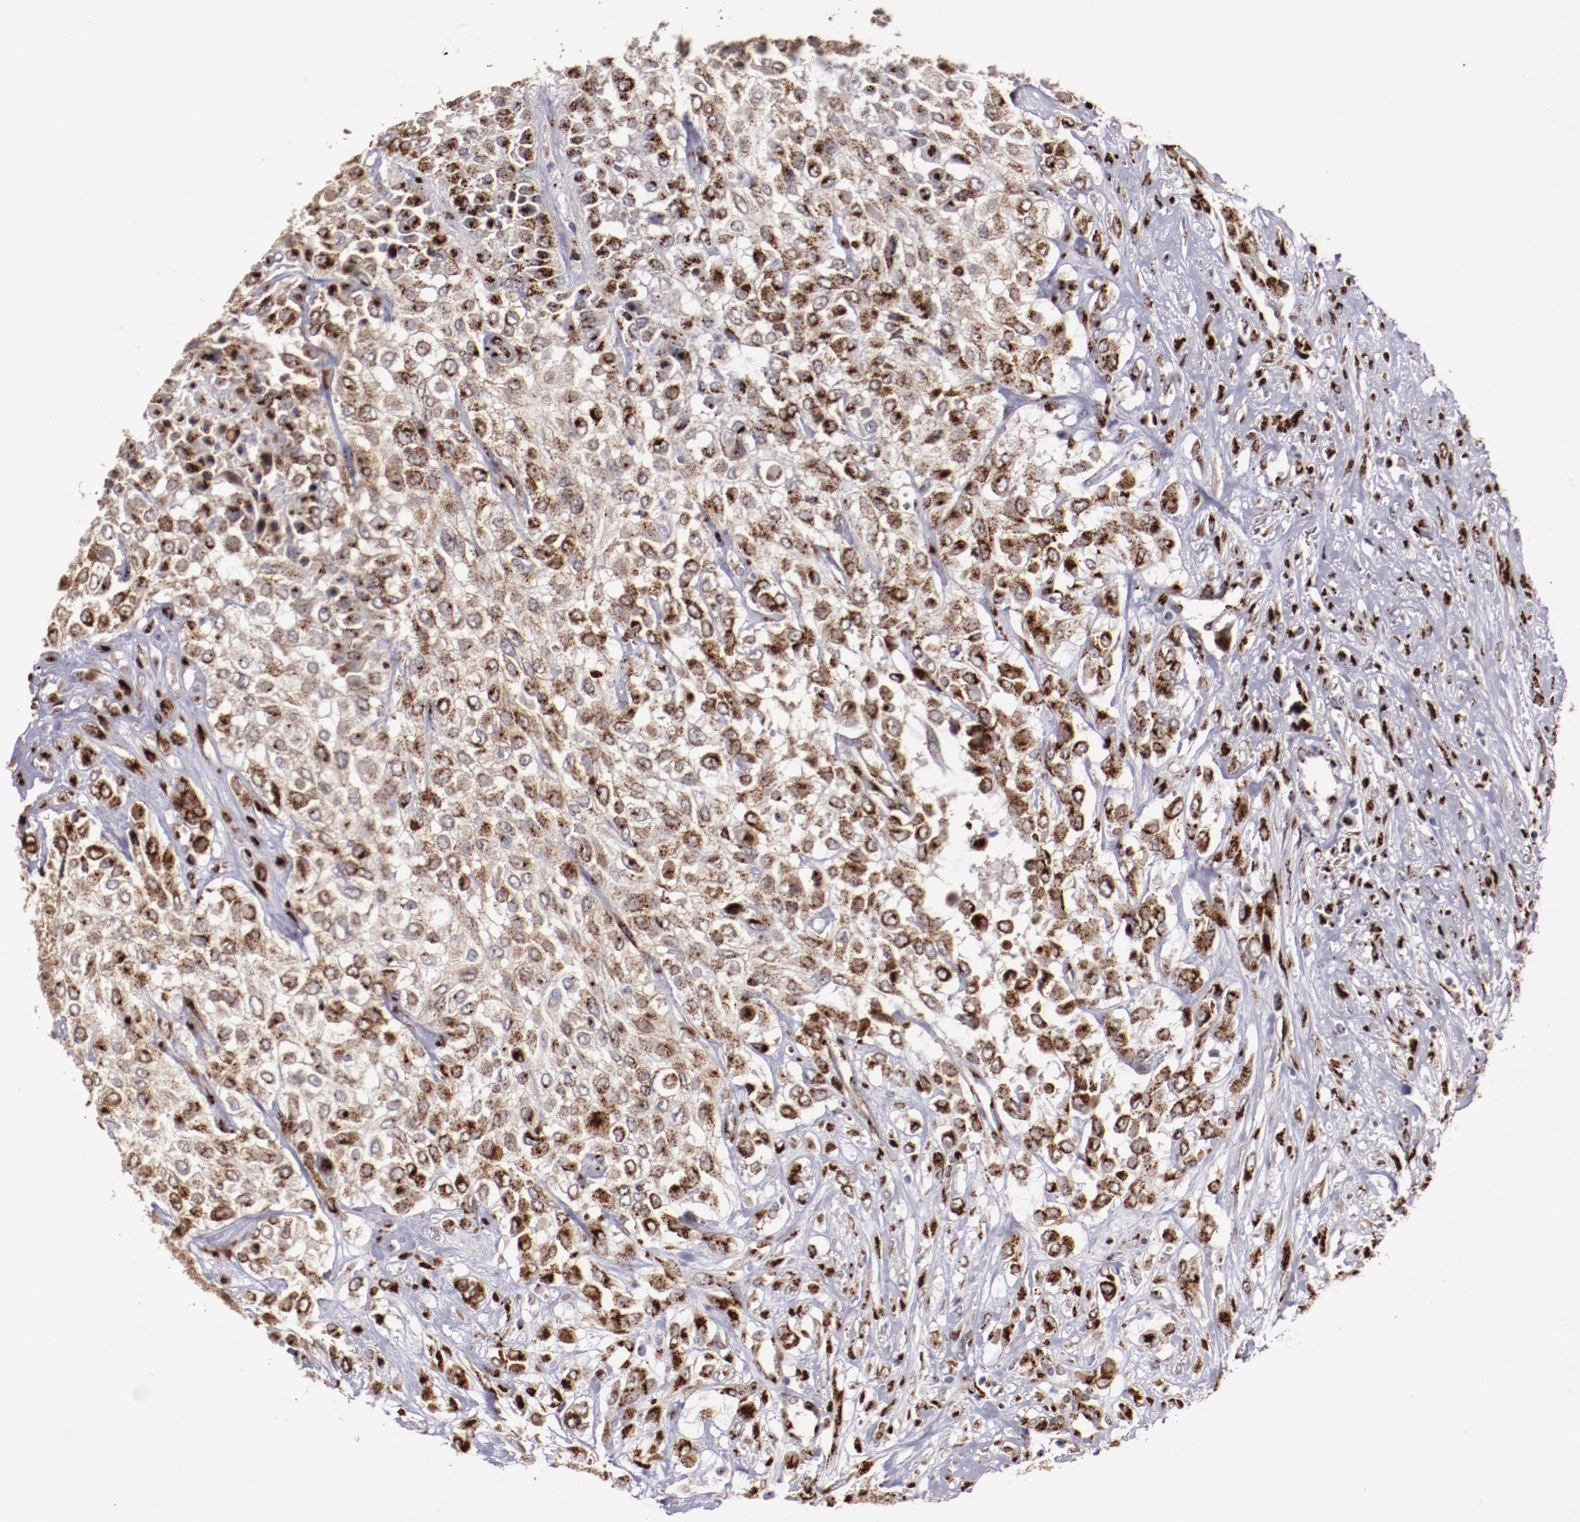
{"staining": {"intensity": "strong", "quantity": ">75%", "location": "cytoplasmic/membranous"}, "tissue": "urothelial cancer", "cell_type": "Tumor cells", "image_type": "cancer", "snomed": [{"axis": "morphology", "description": "Urothelial carcinoma, High grade"}, {"axis": "topography", "description": "Urinary bladder"}], "caption": "Strong cytoplasmic/membranous expression is seen in approximately >75% of tumor cells in urothelial cancer.", "gene": "GOLIM4", "patient": {"sex": "male", "age": 57}}